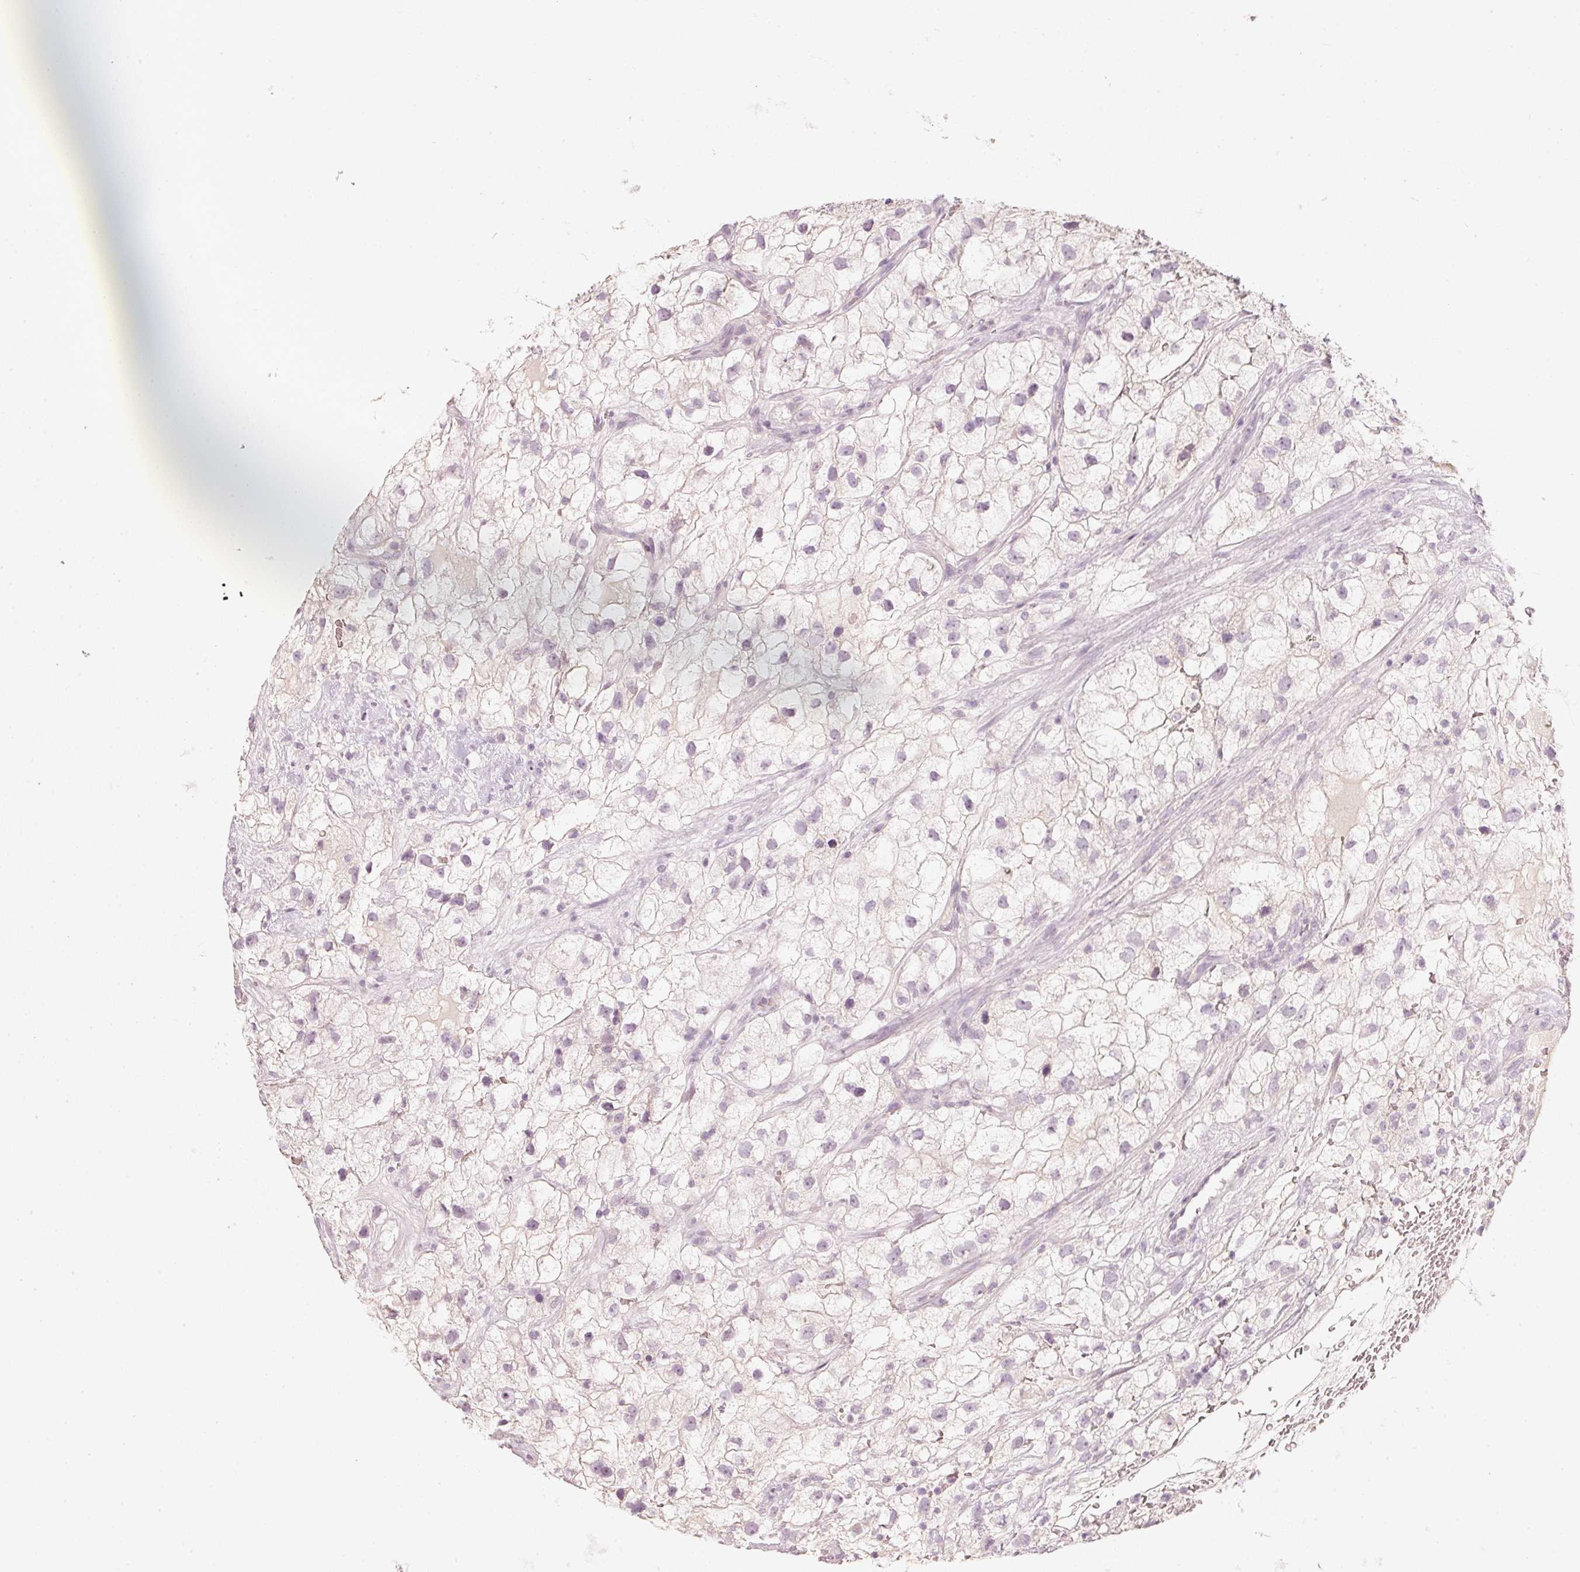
{"staining": {"intensity": "negative", "quantity": "none", "location": "none"}, "tissue": "renal cancer", "cell_type": "Tumor cells", "image_type": "cancer", "snomed": [{"axis": "morphology", "description": "Adenocarcinoma, NOS"}, {"axis": "topography", "description": "Kidney"}], "caption": "Immunohistochemistry (IHC) of human adenocarcinoma (renal) reveals no staining in tumor cells.", "gene": "STEAP1", "patient": {"sex": "male", "age": 59}}